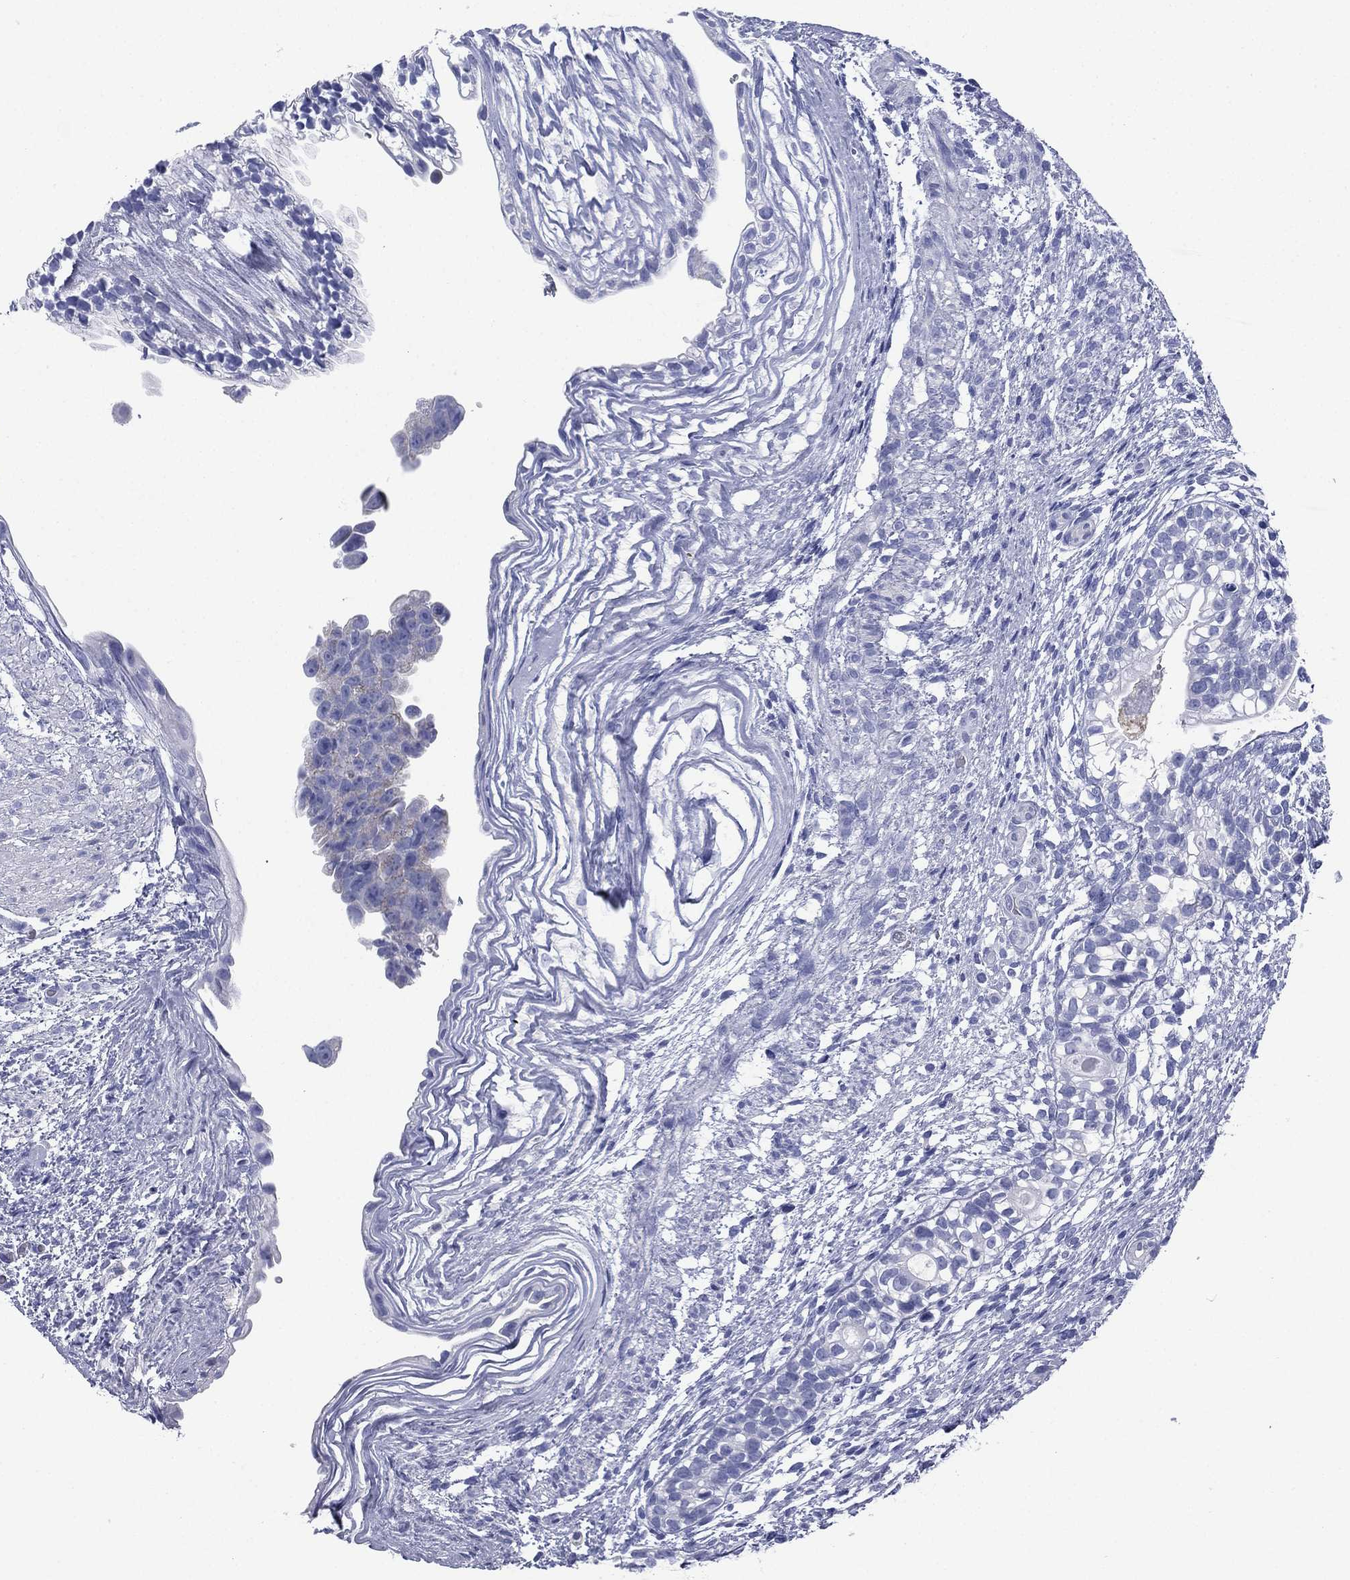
{"staining": {"intensity": "negative", "quantity": "none", "location": "none"}, "tissue": "testis cancer", "cell_type": "Tumor cells", "image_type": "cancer", "snomed": [{"axis": "morphology", "description": "Normal tissue, NOS"}, {"axis": "morphology", "description": "Carcinoma, Embryonal, NOS"}, {"axis": "topography", "description": "Testis"}, {"axis": "topography", "description": "Epididymis"}], "caption": "Photomicrograph shows no protein staining in tumor cells of testis cancer tissue.", "gene": "FCER2", "patient": {"sex": "male", "age": 24}}